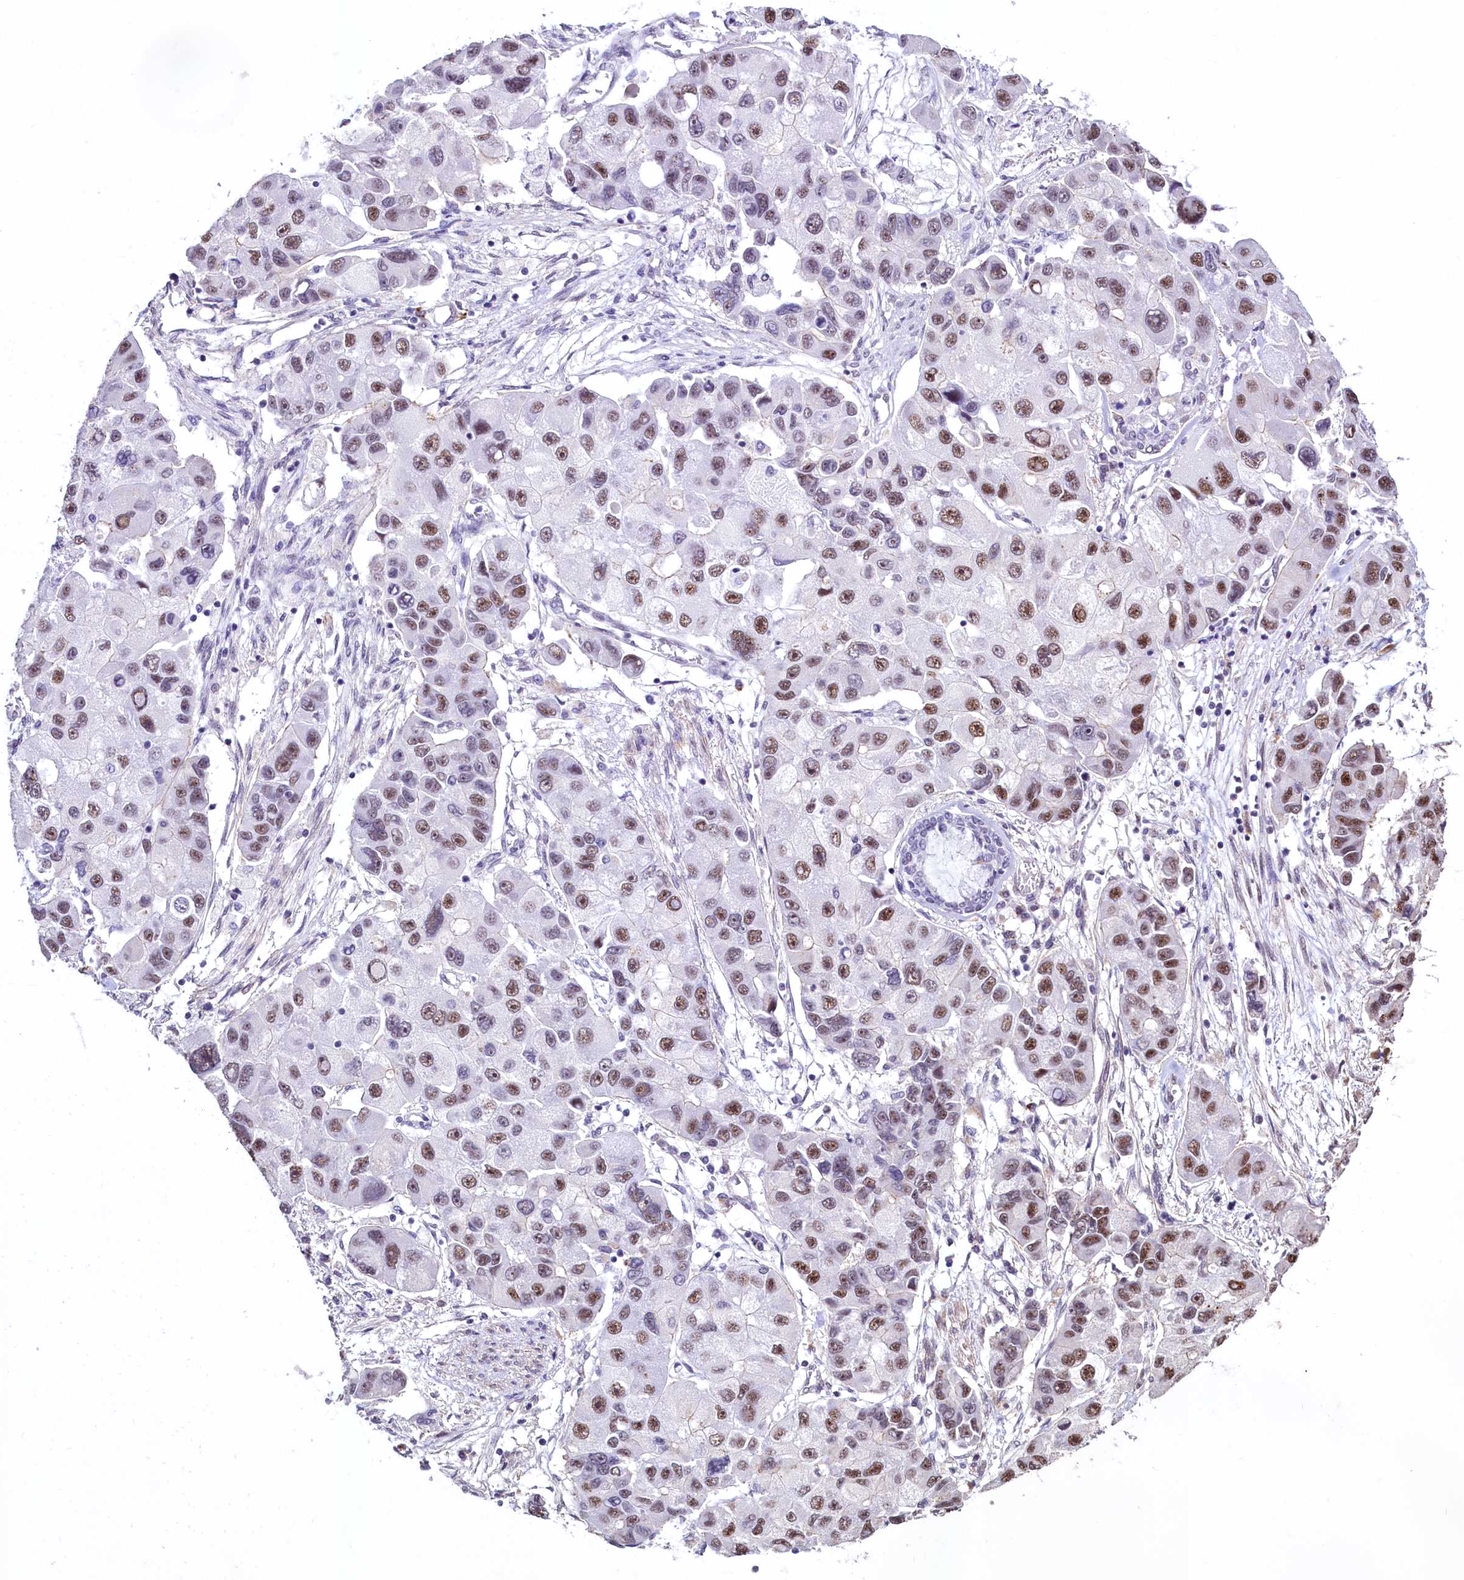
{"staining": {"intensity": "moderate", "quantity": "25%-75%", "location": "nuclear"}, "tissue": "lung cancer", "cell_type": "Tumor cells", "image_type": "cancer", "snomed": [{"axis": "morphology", "description": "Adenocarcinoma, NOS"}, {"axis": "topography", "description": "Lung"}], "caption": "Lung cancer (adenocarcinoma) was stained to show a protein in brown. There is medium levels of moderate nuclear expression in approximately 25%-75% of tumor cells. The protein of interest is shown in brown color, while the nuclei are stained blue.", "gene": "SFSWAP", "patient": {"sex": "female", "age": 54}}